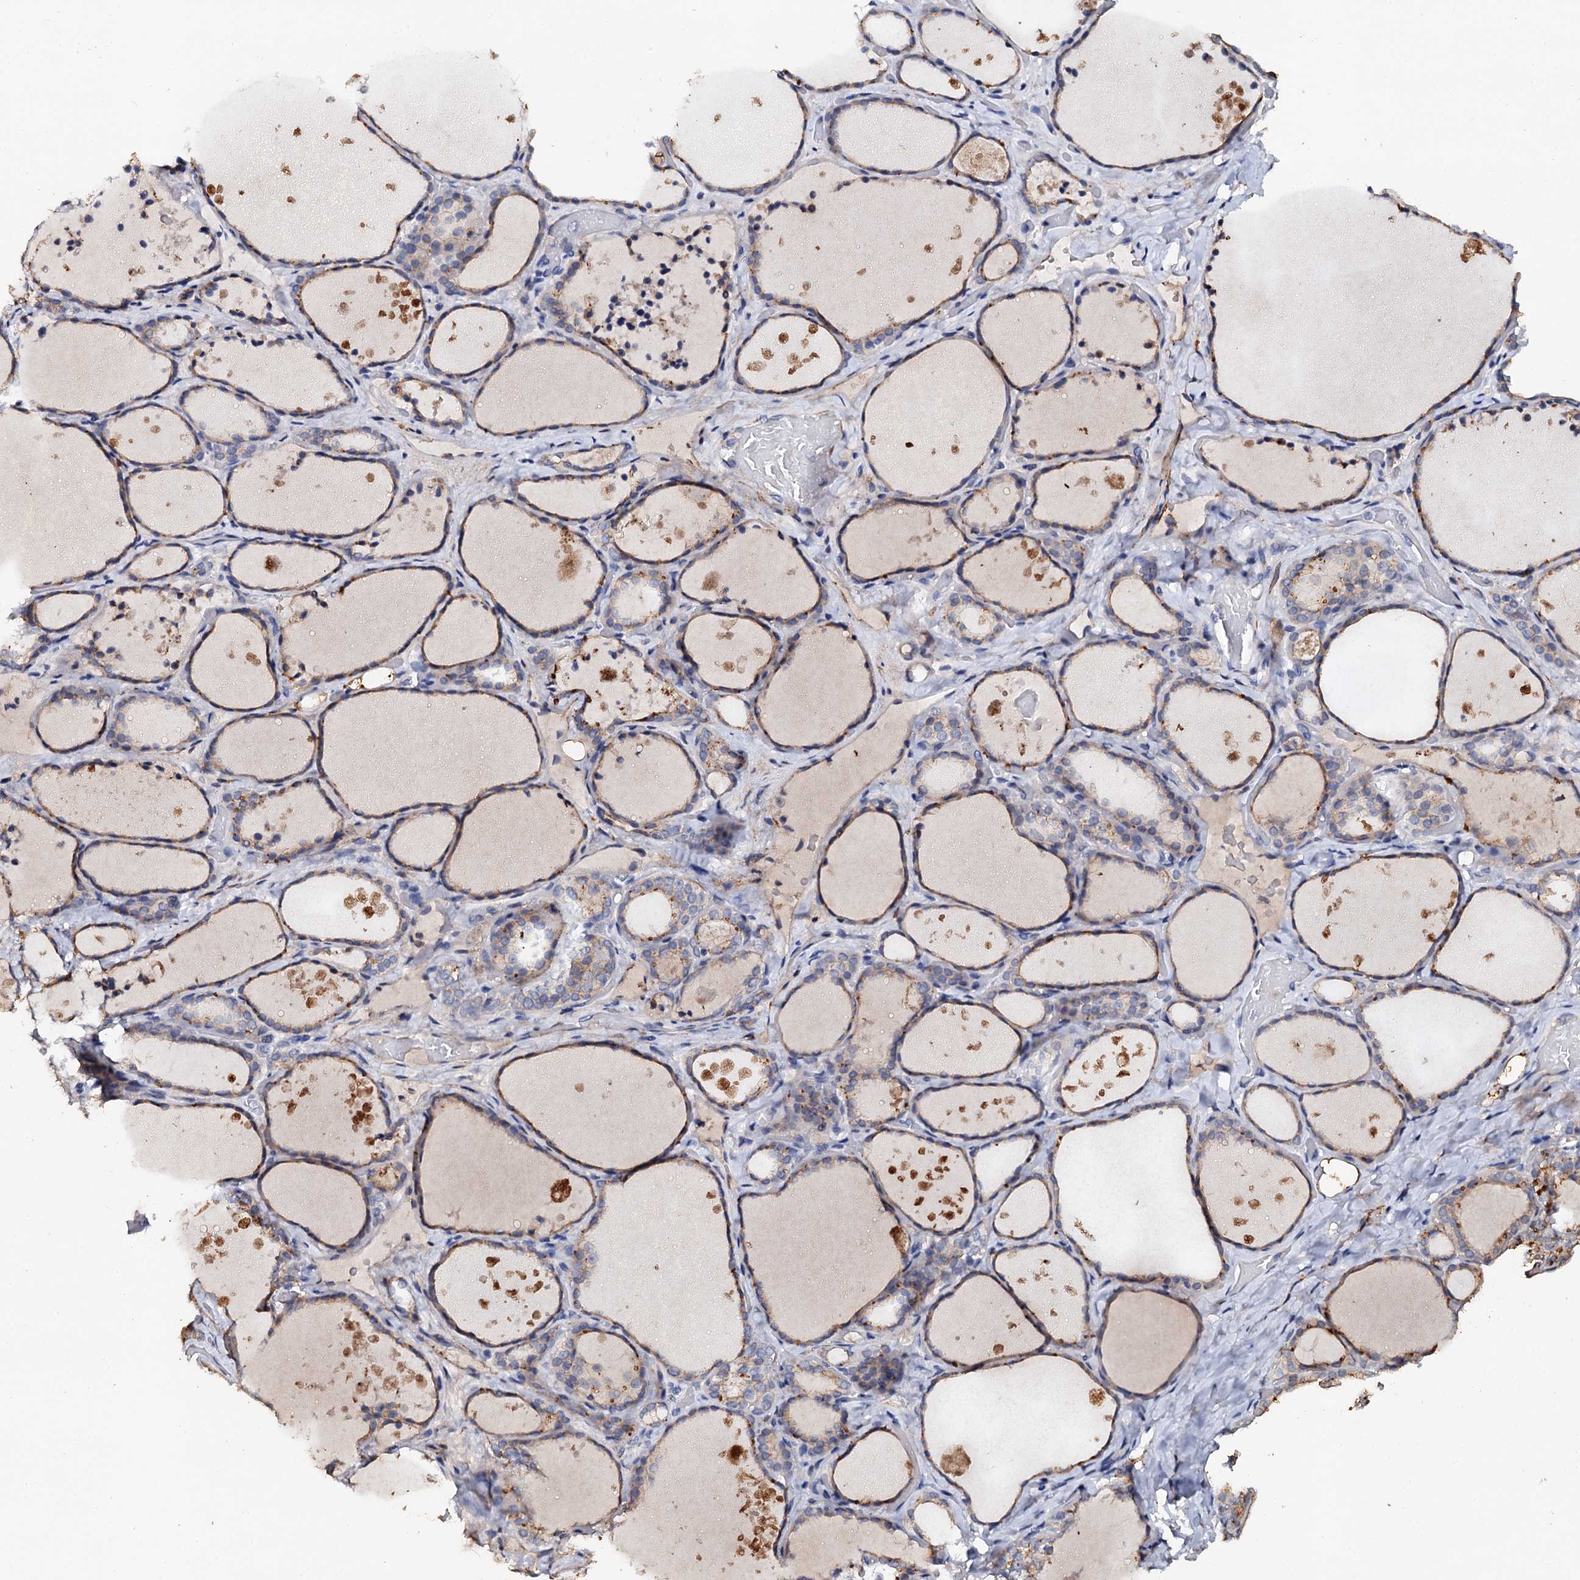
{"staining": {"intensity": "weak", "quantity": "25%-75%", "location": "cytoplasmic/membranous"}, "tissue": "thyroid gland", "cell_type": "Glandular cells", "image_type": "normal", "snomed": [{"axis": "morphology", "description": "Normal tissue, NOS"}, {"axis": "topography", "description": "Thyroid gland"}], "caption": "Immunohistochemical staining of normal human thyroid gland exhibits low levels of weak cytoplasmic/membranous positivity in approximately 25%-75% of glandular cells.", "gene": "VPS36", "patient": {"sex": "female", "age": 44}}